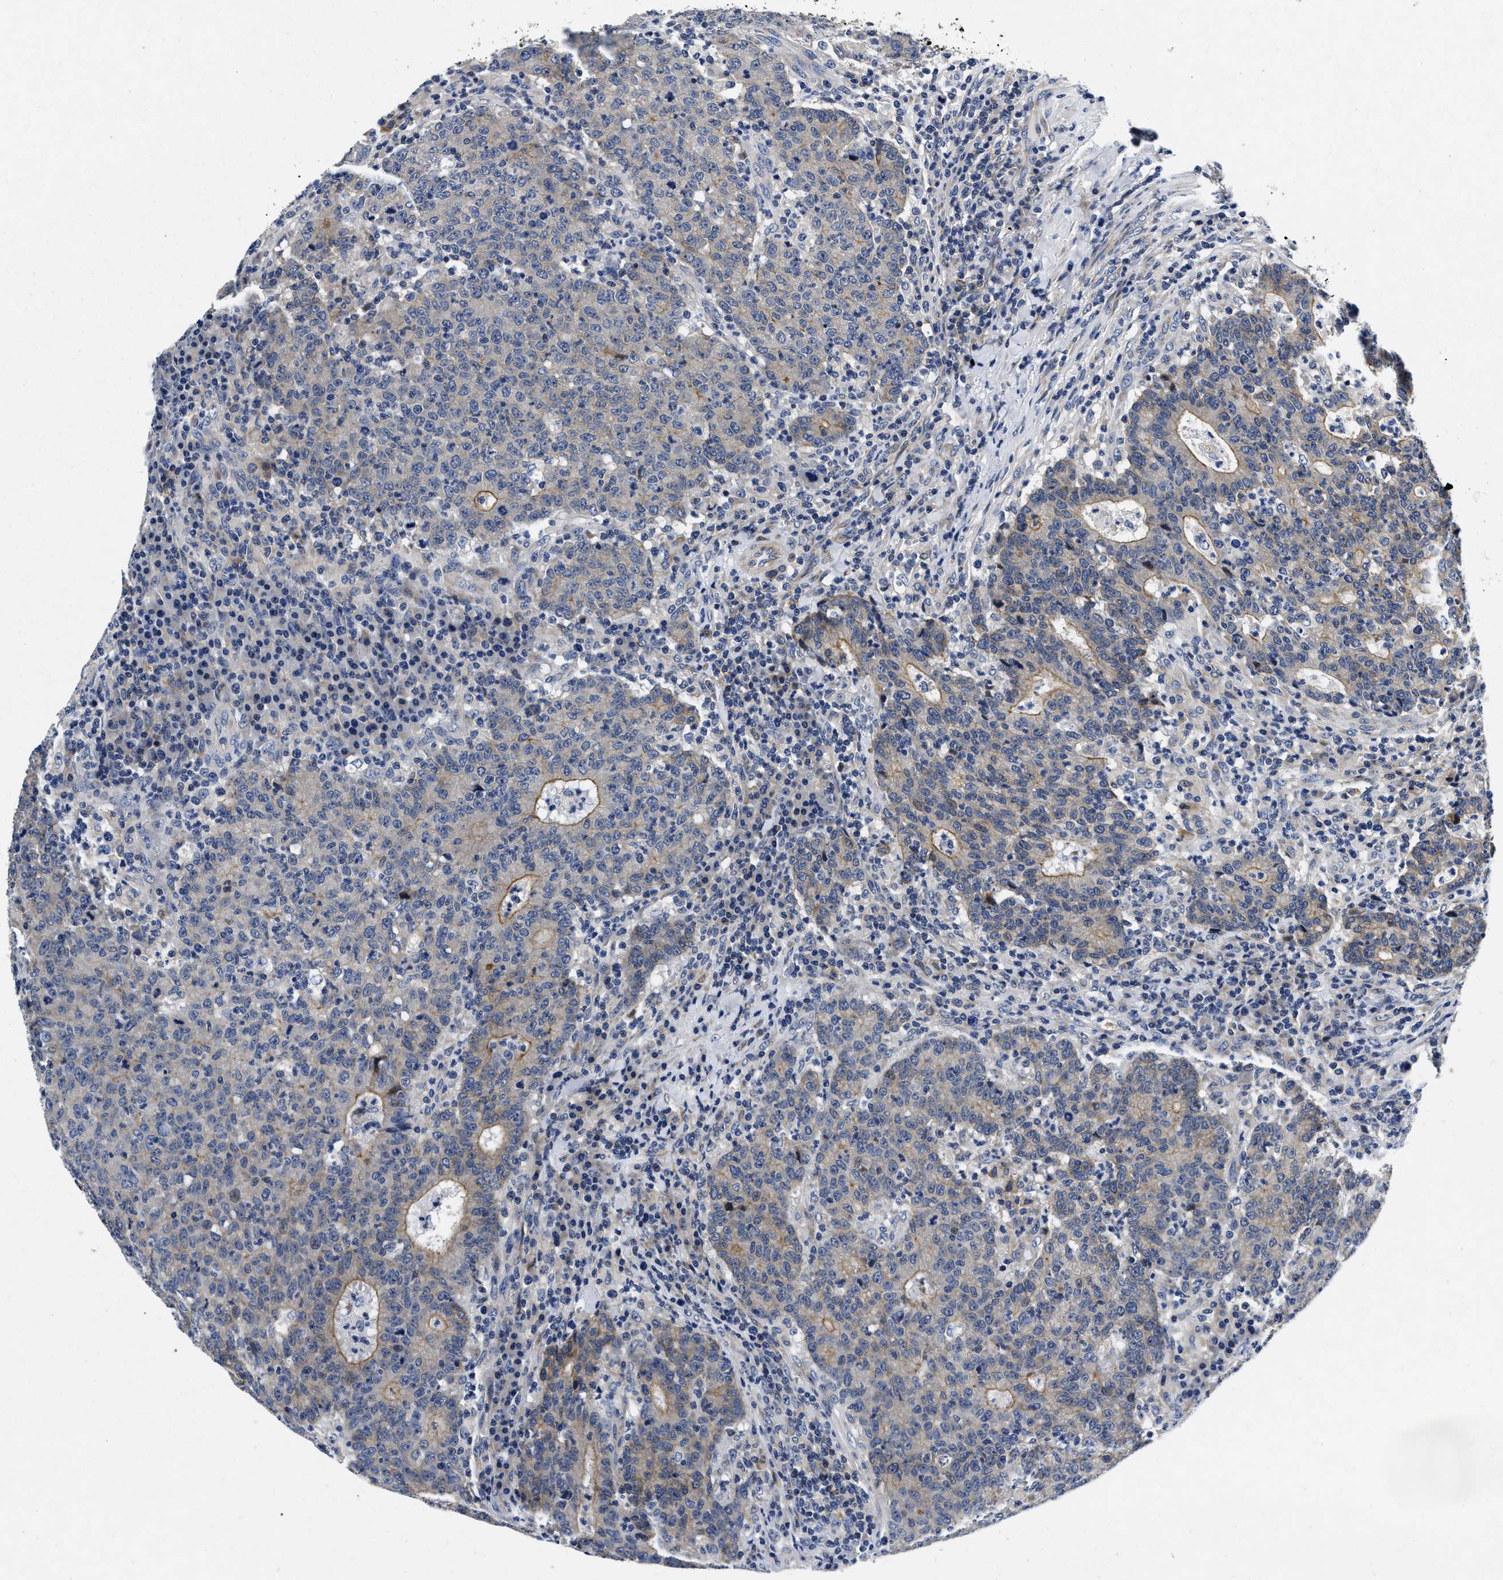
{"staining": {"intensity": "moderate", "quantity": "25%-75%", "location": "cytoplasmic/membranous"}, "tissue": "colorectal cancer", "cell_type": "Tumor cells", "image_type": "cancer", "snomed": [{"axis": "morphology", "description": "Adenocarcinoma, NOS"}, {"axis": "topography", "description": "Colon"}], "caption": "Protein staining displays moderate cytoplasmic/membranous staining in about 25%-75% of tumor cells in colorectal cancer. (IHC, brightfield microscopy, high magnification).", "gene": "LAD1", "patient": {"sex": "female", "age": 75}}